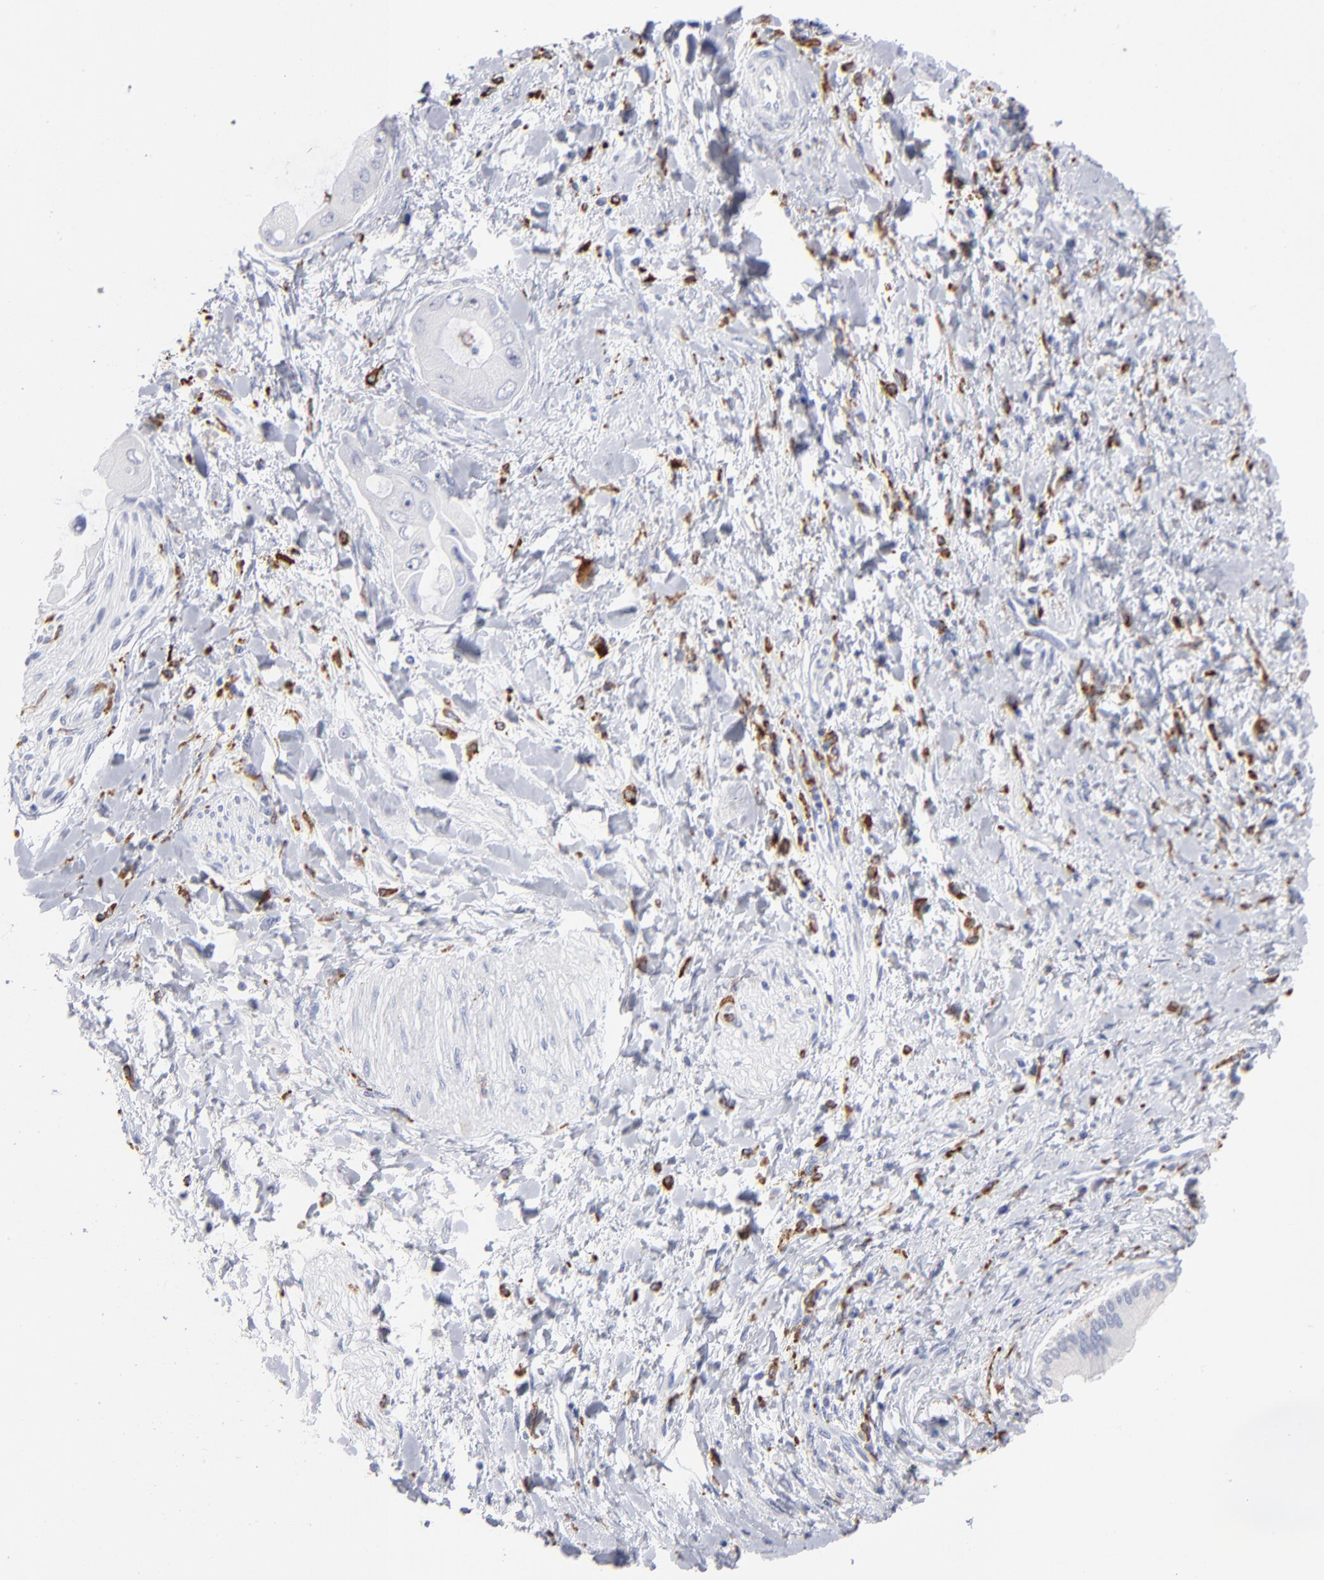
{"staining": {"intensity": "negative", "quantity": "none", "location": "none"}, "tissue": "adipose tissue", "cell_type": "Adipocytes", "image_type": "normal", "snomed": [{"axis": "morphology", "description": "Normal tissue, NOS"}, {"axis": "morphology", "description": "Cholangiocarcinoma"}, {"axis": "topography", "description": "Liver"}, {"axis": "topography", "description": "Peripheral nerve tissue"}], "caption": "Adipocytes are negative for protein expression in benign human adipose tissue. (DAB (3,3'-diaminobenzidine) immunohistochemistry with hematoxylin counter stain).", "gene": "CD180", "patient": {"sex": "male", "age": 50}}